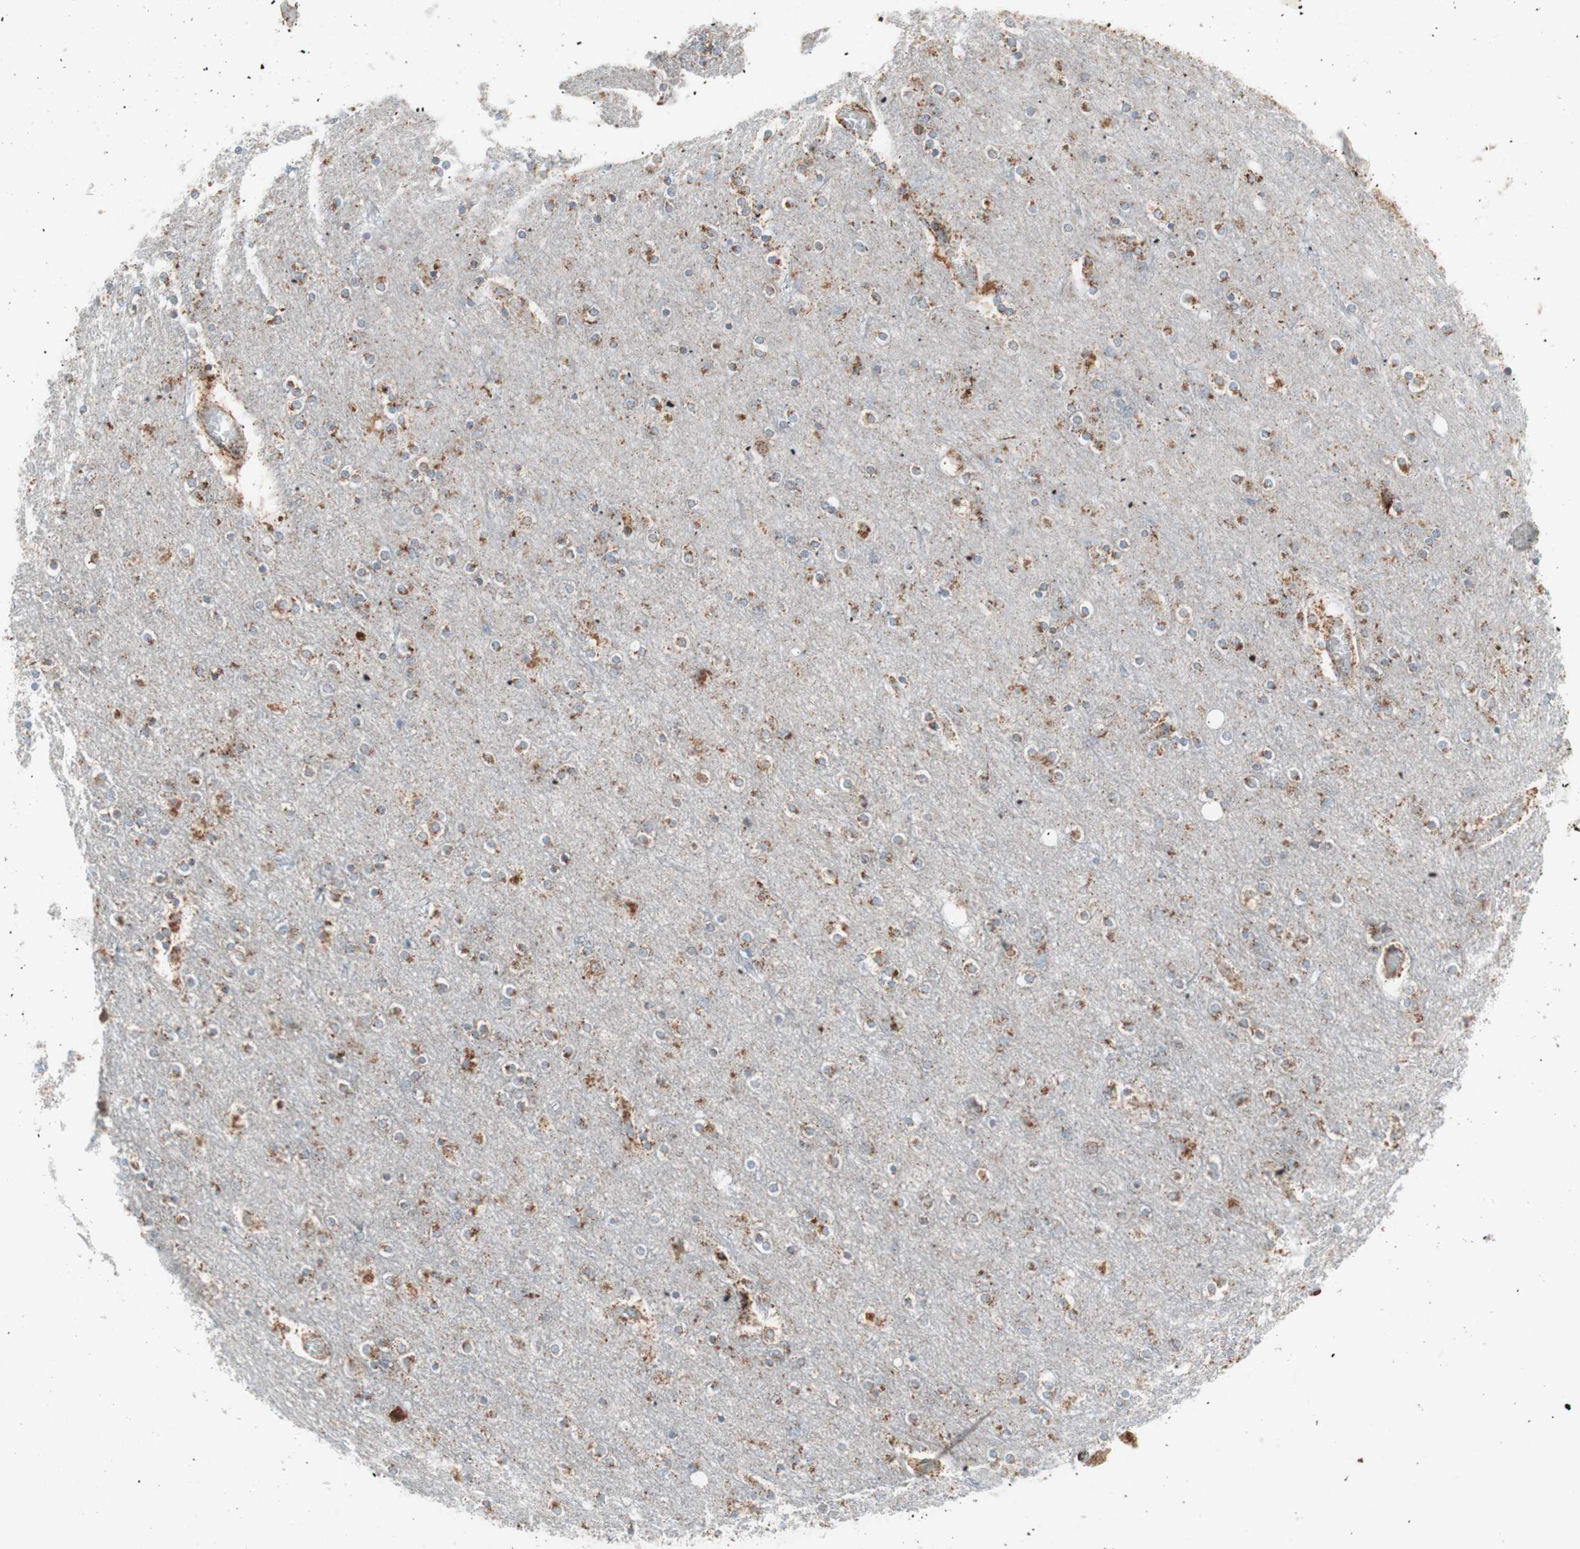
{"staining": {"intensity": "negative", "quantity": "none", "location": "none"}, "tissue": "cerebral cortex", "cell_type": "Endothelial cells", "image_type": "normal", "snomed": [{"axis": "morphology", "description": "Normal tissue, NOS"}, {"axis": "topography", "description": "Cerebral cortex"}], "caption": "Immunohistochemistry of benign human cerebral cortex reveals no expression in endothelial cells.", "gene": "TOMM20", "patient": {"sex": "female", "age": 54}}